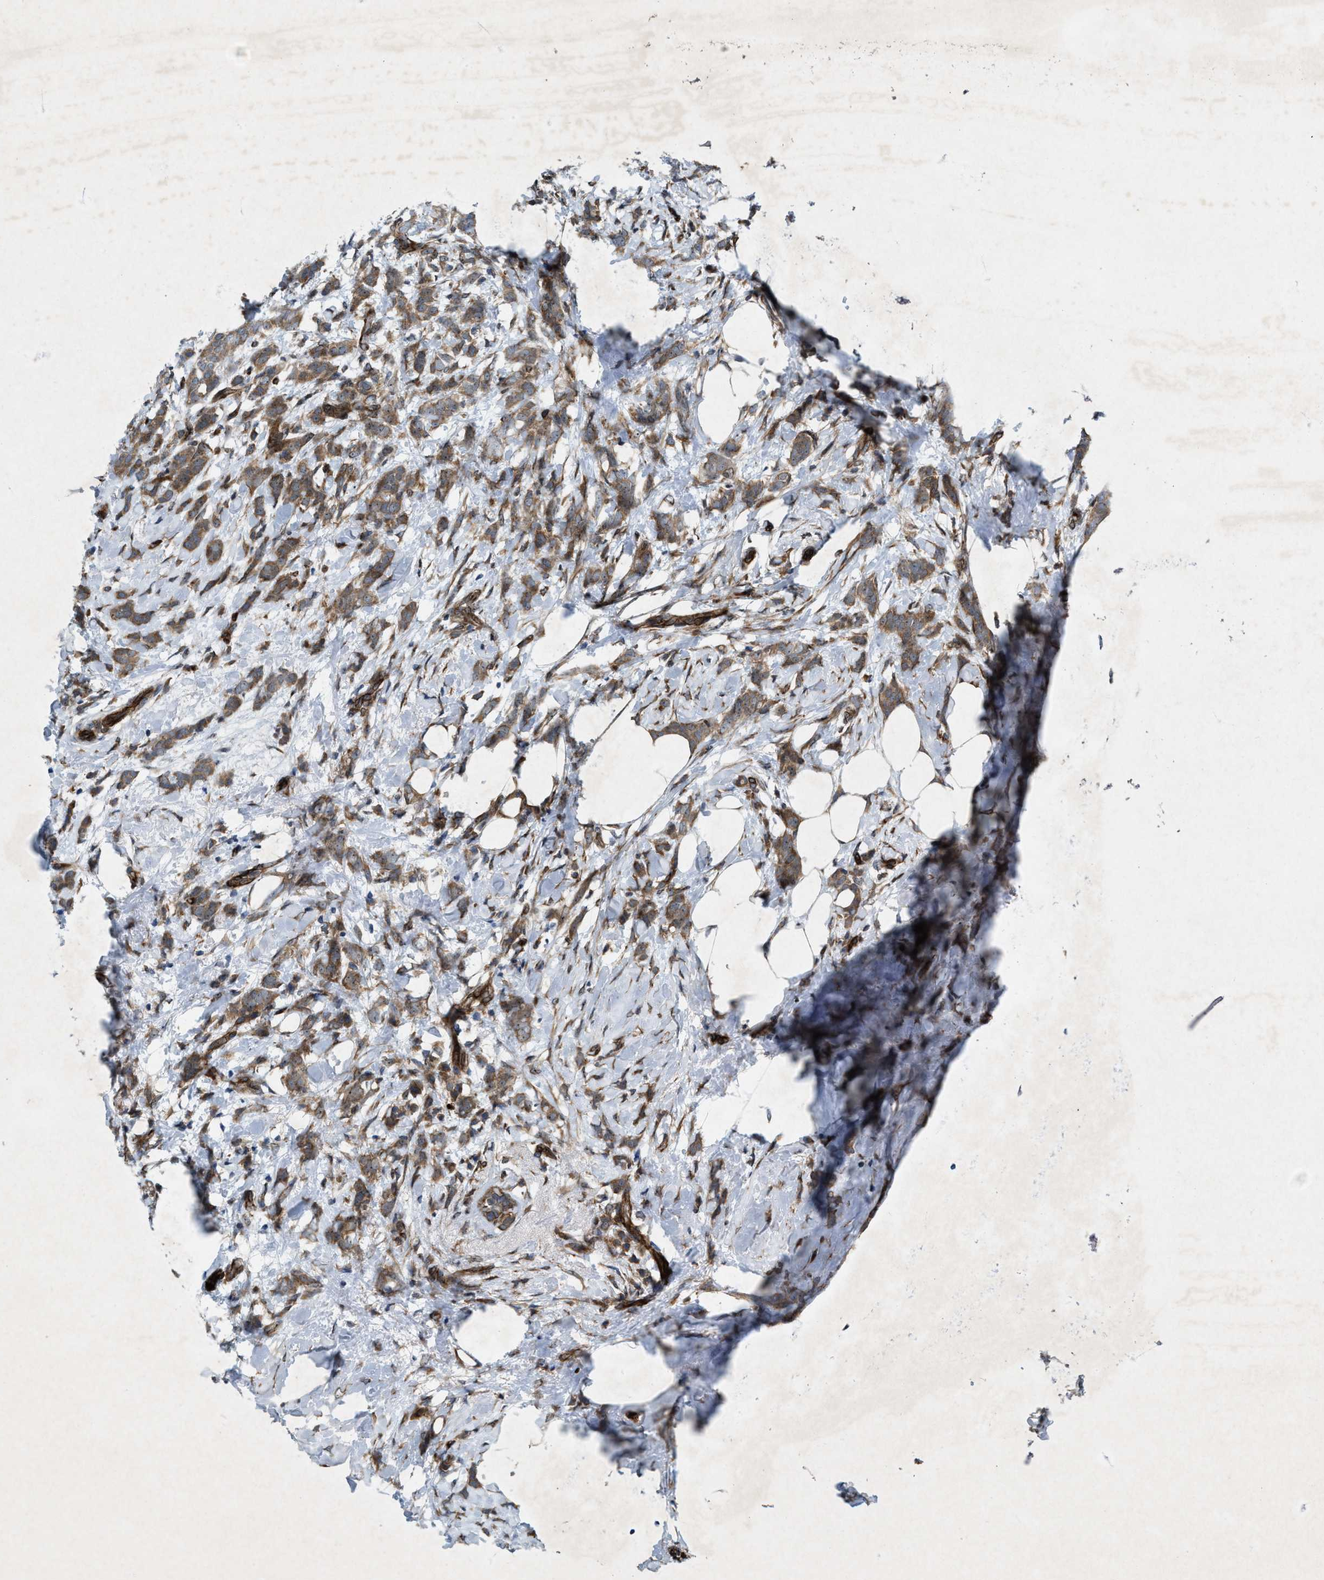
{"staining": {"intensity": "weak", "quantity": ">75%", "location": "cytoplasmic/membranous"}, "tissue": "breast cancer", "cell_type": "Tumor cells", "image_type": "cancer", "snomed": [{"axis": "morphology", "description": "Lobular carcinoma, in situ"}, {"axis": "morphology", "description": "Lobular carcinoma"}, {"axis": "topography", "description": "Breast"}], "caption": "This micrograph exhibits breast lobular carcinoma in situ stained with immunohistochemistry to label a protein in brown. The cytoplasmic/membranous of tumor cells show weak positivity for the protein. Nuclei are counter-stained blue.", "gene": "URGCP", "patient": {"sex": "female", "age": 41}}